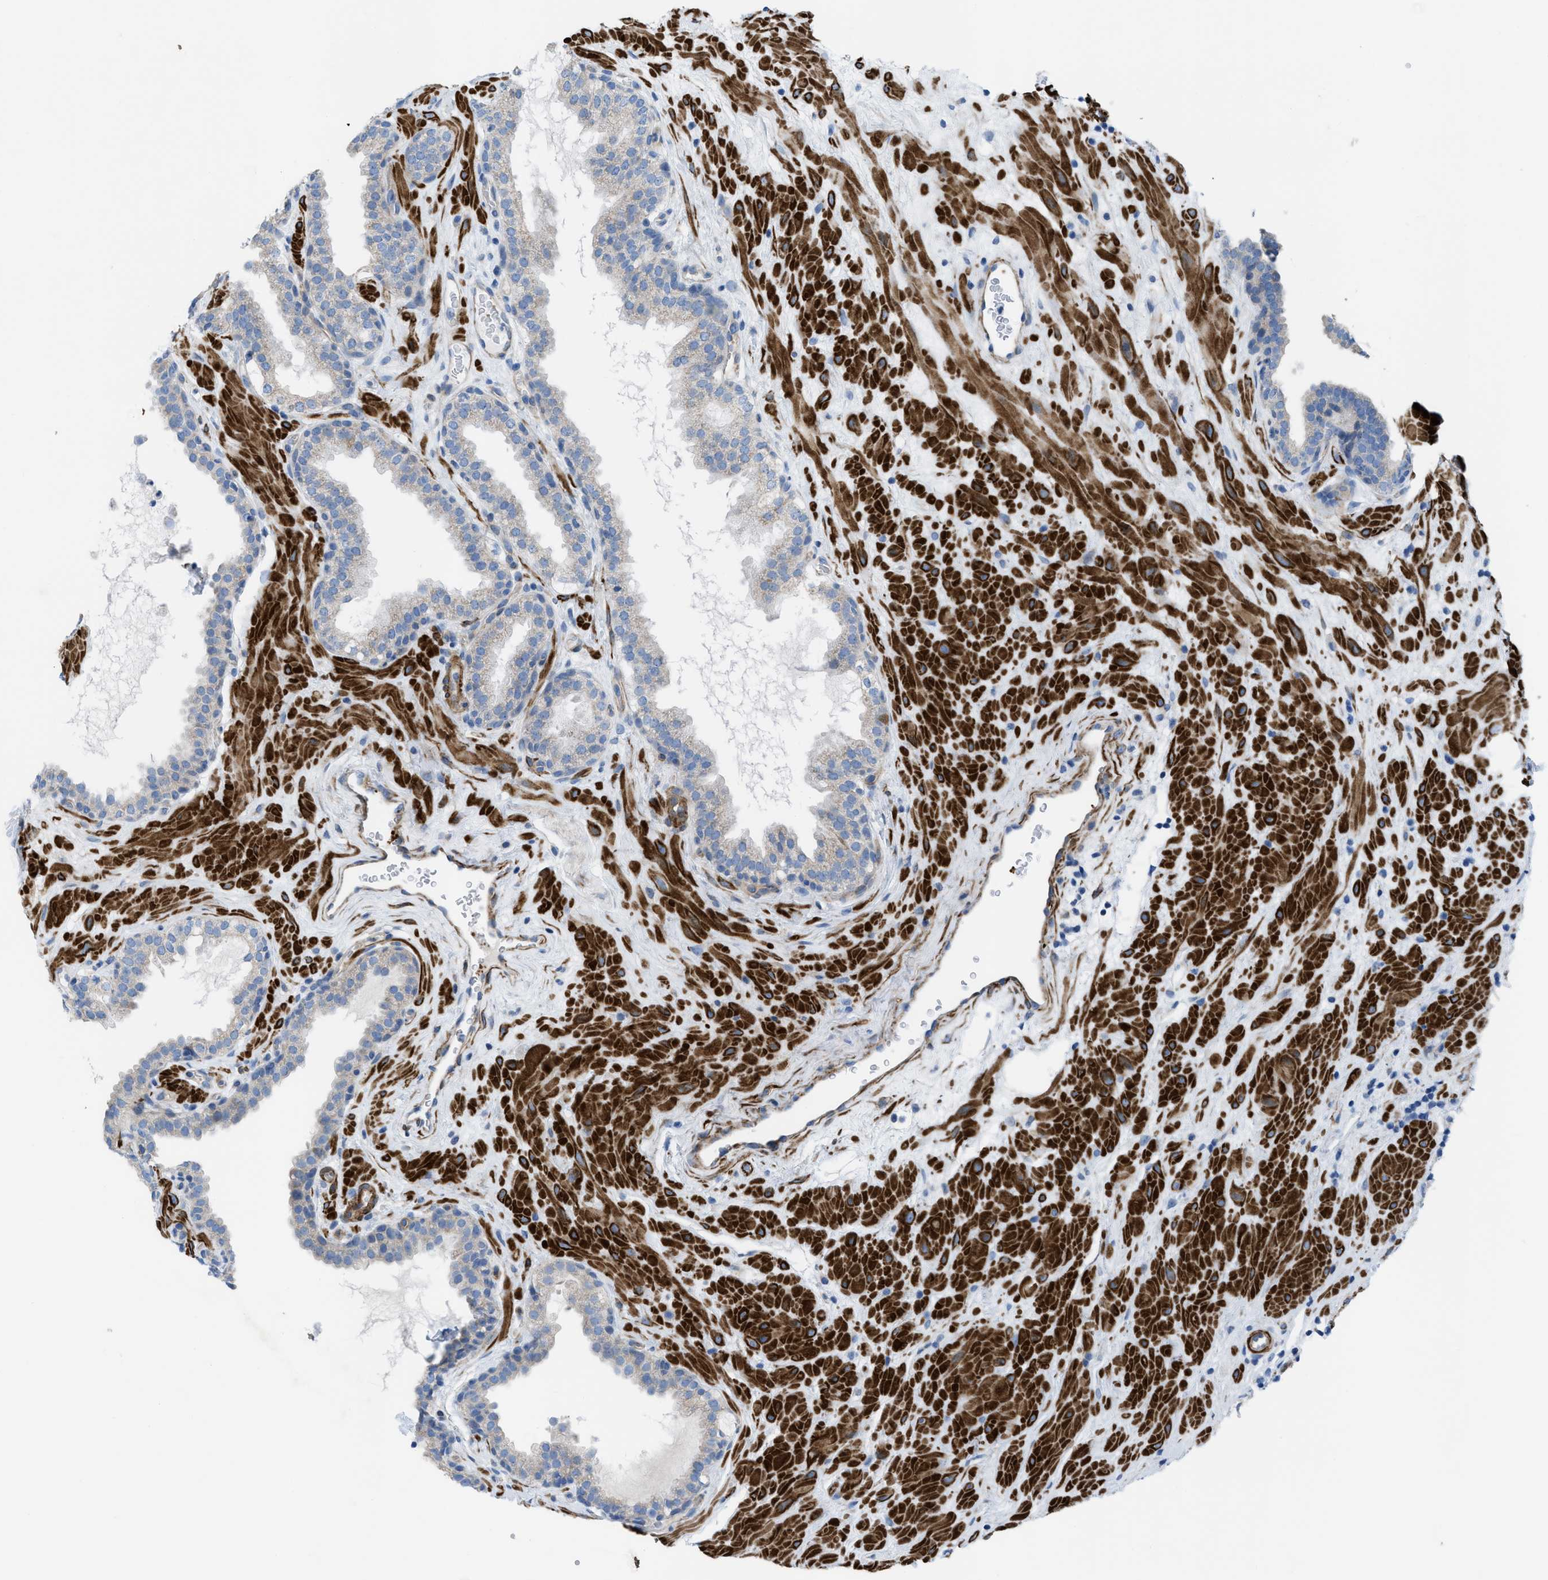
{"staining": {"intensity": "negative", "quantity": "none", "location": "none"}, "tissue": "prostate", "cell_type": "Glandular cells", "image_type": "normal", "snomed": [{"axis": "morphology", "description": "Normal tissue, NOS"}, {"axis": "topography", "description": "Prostate"}], "caption": "The image exhibits no staining of glandular cells in normal prostate.", "gene": "KCNH7", "patient": {"sex": "male", "age": 51}}